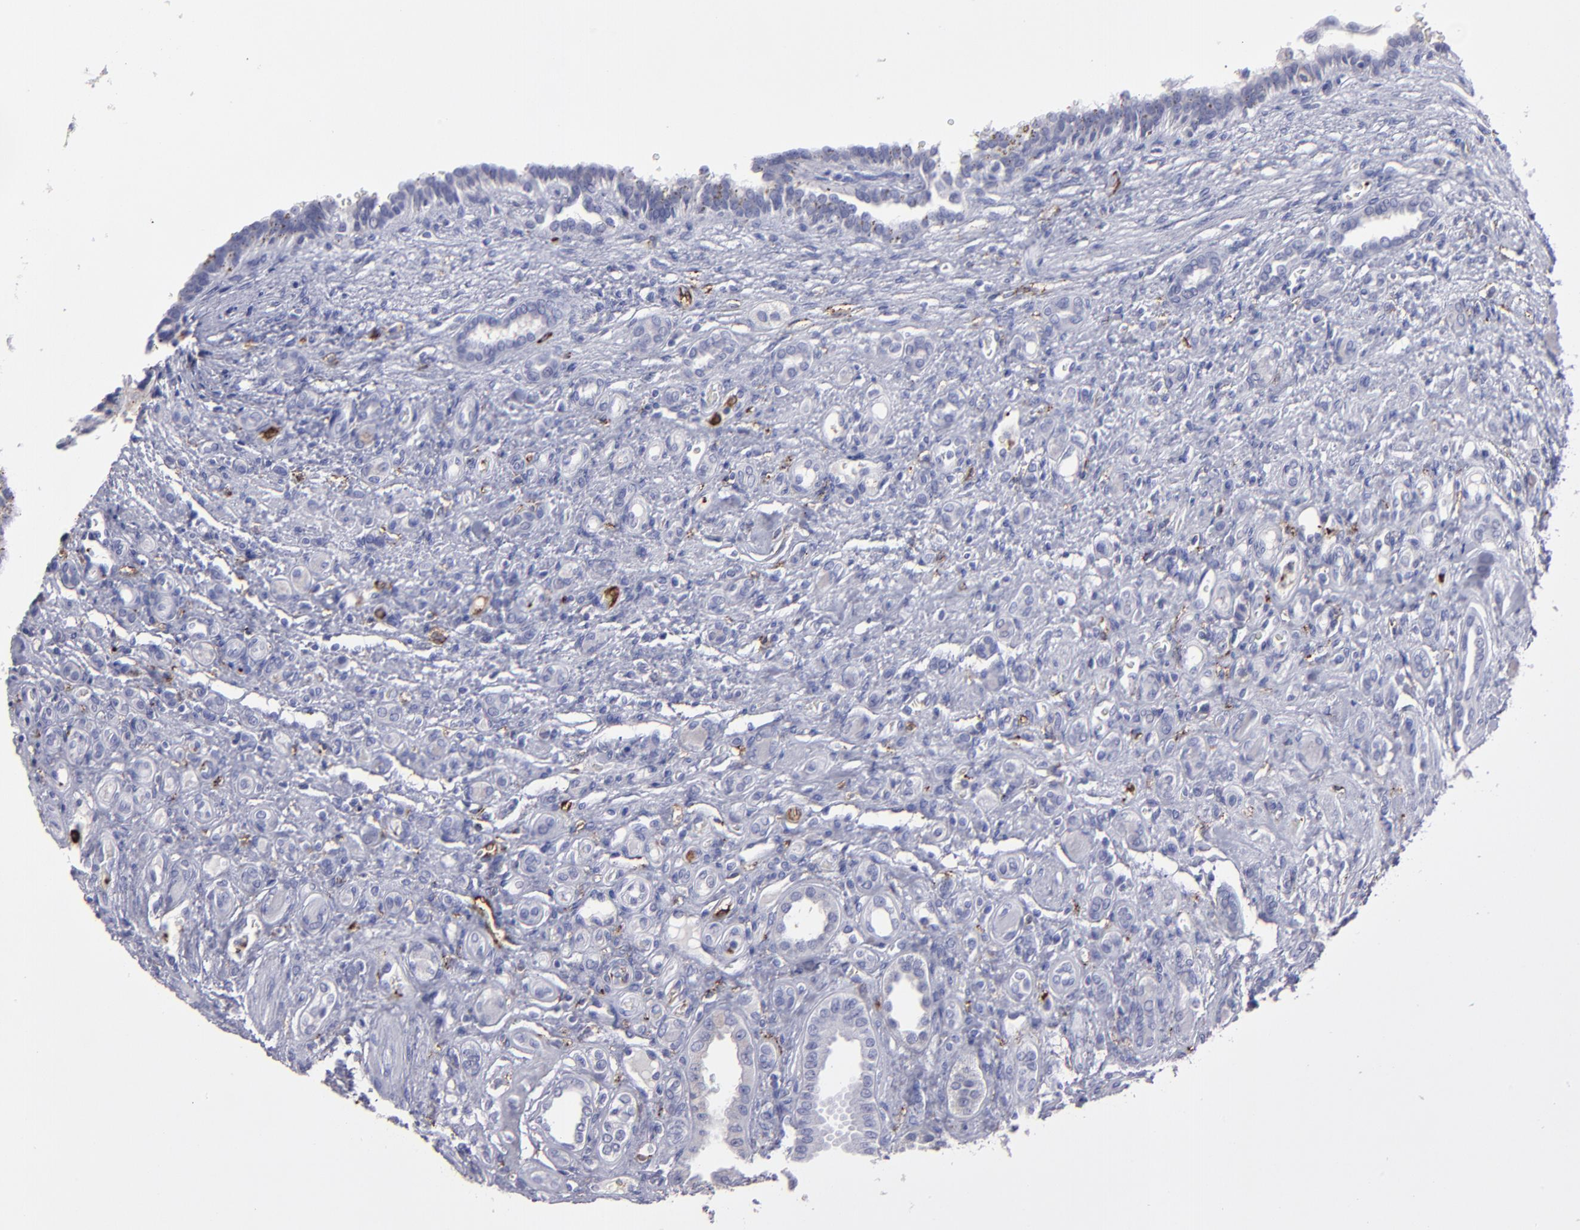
{"staining": {"intensity": "negative", "quantity": "none", "location": "none"}, "tissue": "renal cancer", "cell_type": "Tumor cells", "image_type": "cancer", "snomed": [{"axis": "morphology", "description": "Inflammation, NOS"}, {"axis": "morphology", "description": "Adenocarcinoma, NOS"}, {"axis": "topography", "description": "Kidney"}], "caption": "A histopathology image of renal cancer stained for a protein displays no brown staining in tumor cells.", "gene": "CD36", "patient": {"sex": "male", "age": 68}}